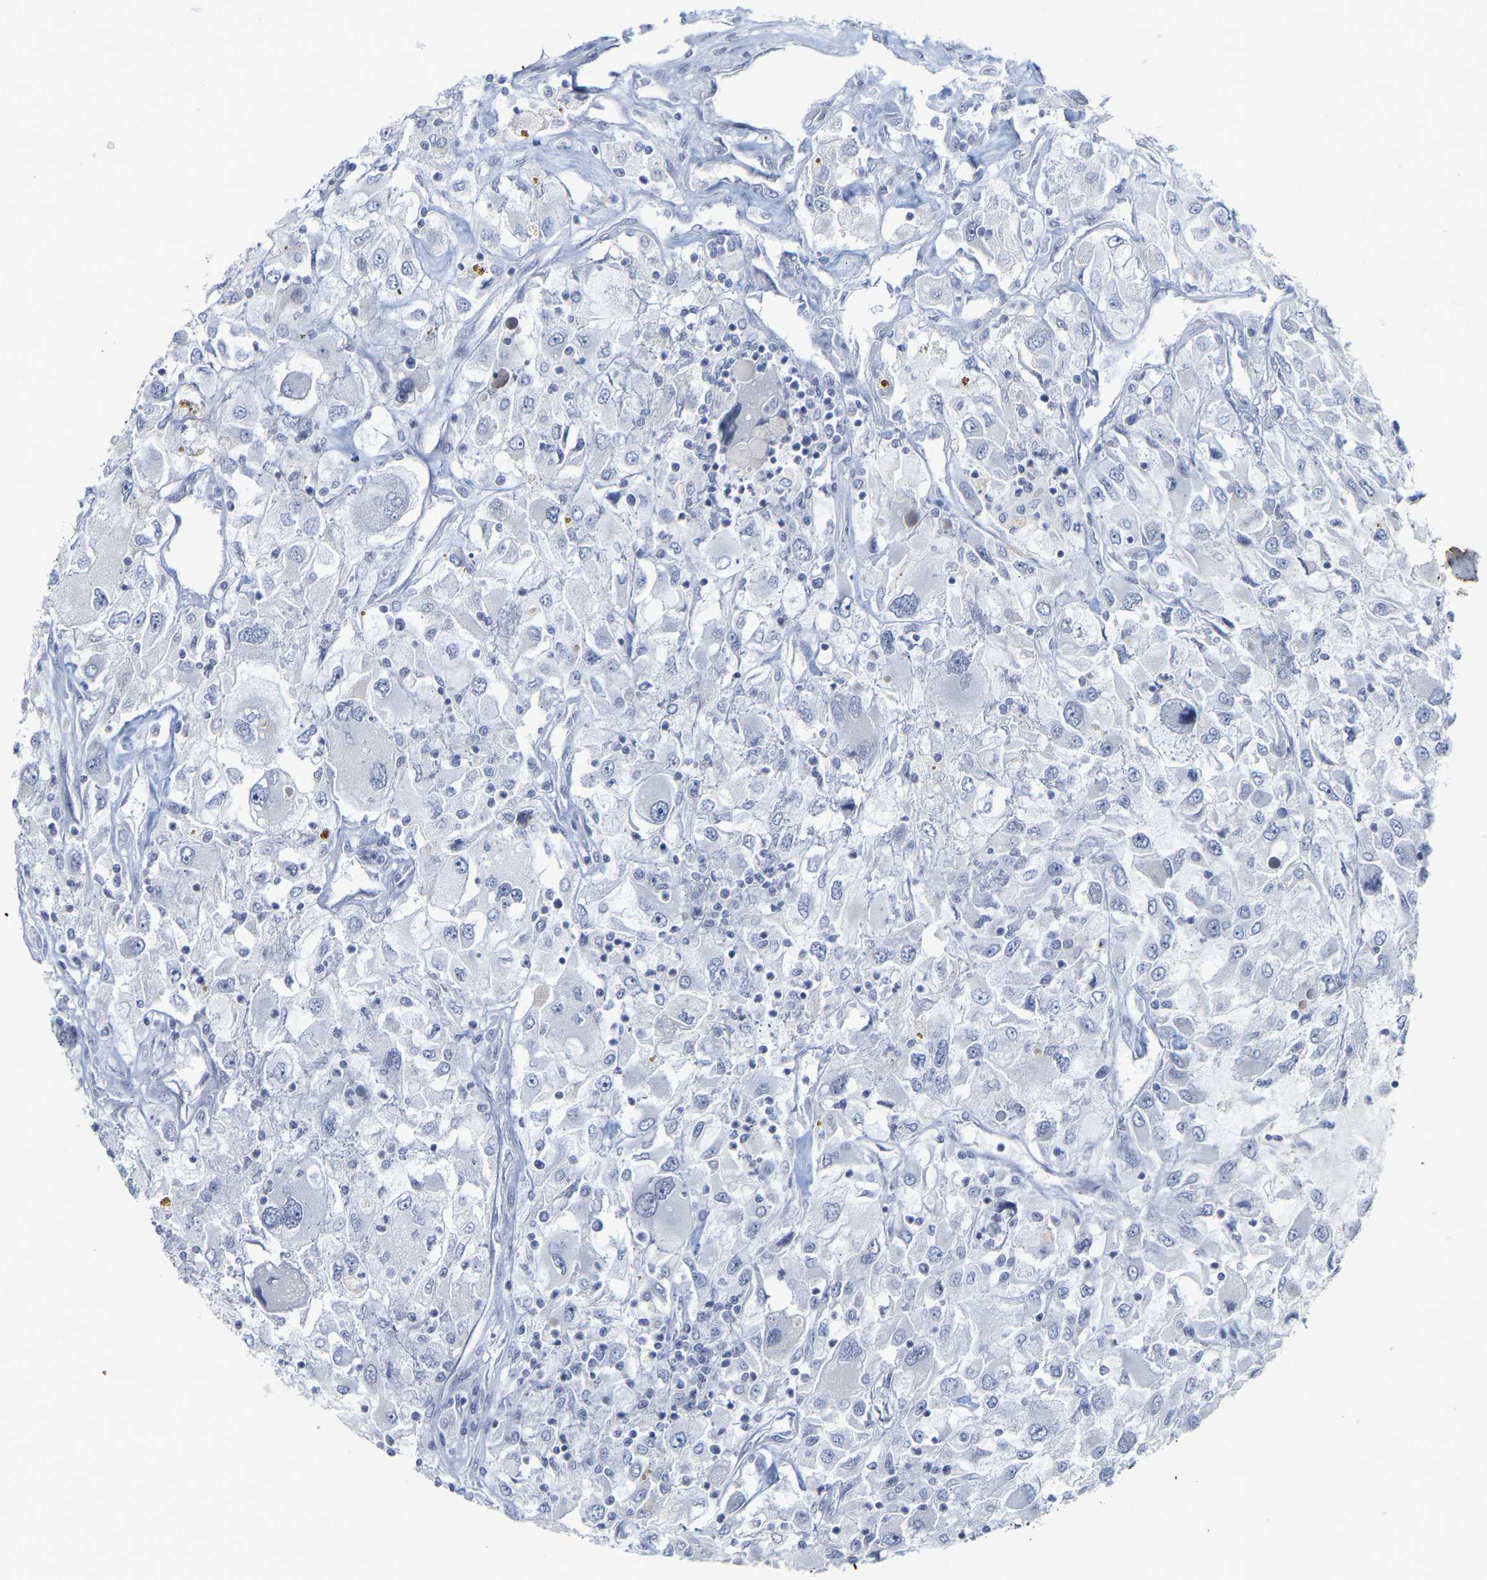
{"staining": {"intensity": "negative", "quantity": "none", "location": "none"}, "tissue": "renal cancer", "cell_type": "Tumor cells", "image_type": "cancer", "snomed": [{"axis": "morphology", "description": "Adenocarcinoma, NOS"}, {"axis": "topography", "description": "Kidney"}], "caption": "Micrograph shows no significant protein positivity in tumor cells of renal cancer.", "gene": "KRT76", "patient": {"sex": "female", "age": 52}}